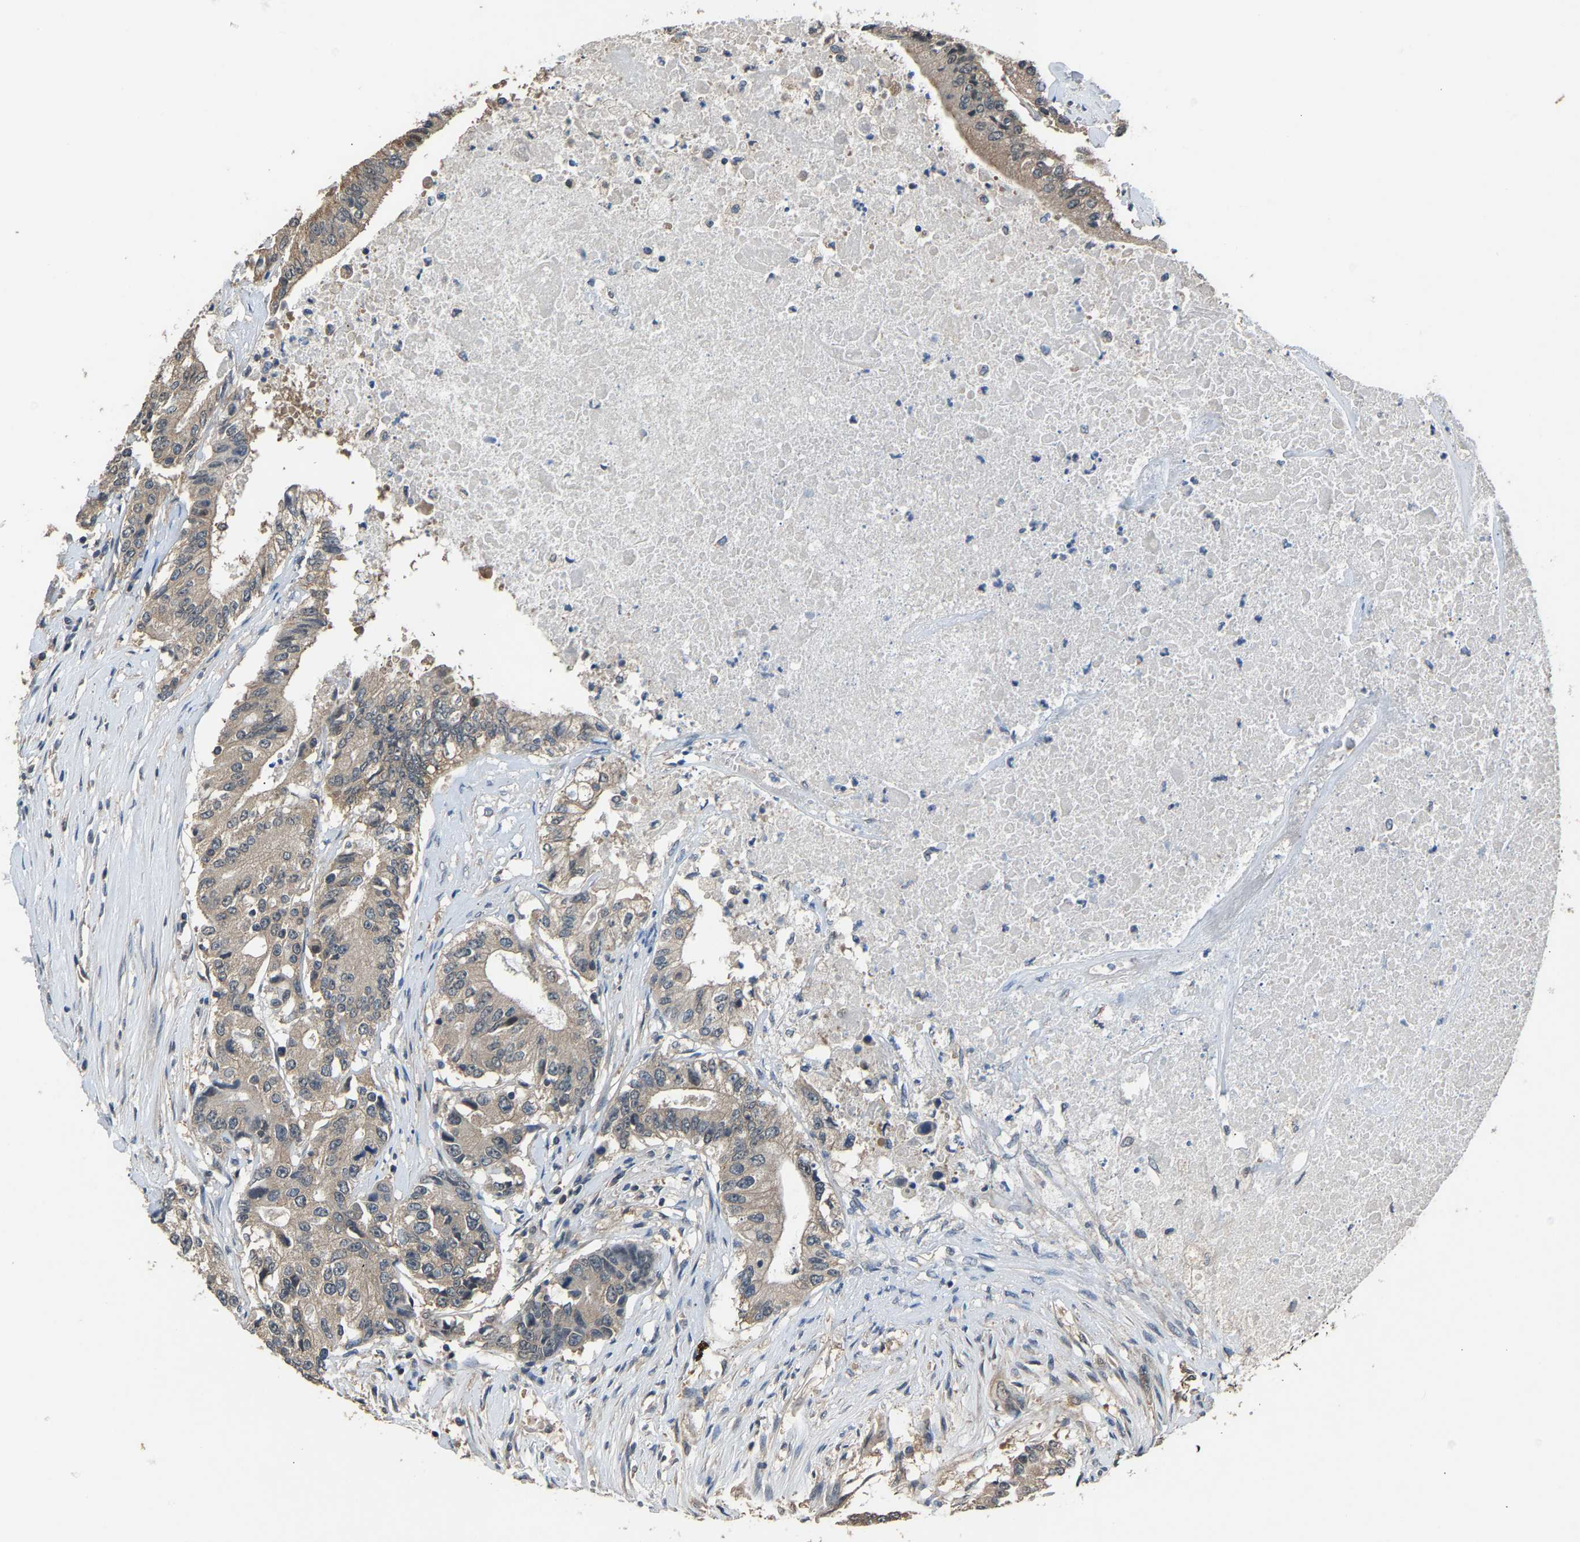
{"staining": {"intensity": "weak", "quantity": "25%-75%", "location": "cytoplasmic/membranous"}, "tissue": "colorectal cancer", "cell_type": "Tumor cells", "image_type": "cancer", "snomed": [{"axis": "morphology", "description": "Adenocarcinoma, NOS"}, {"axis": "topography", "description": "Colon"}], "caption": "High-power microscopy captured an IHC micrograph of colorectal cancer (adenocarcinoma), revealing weak cytoplasmic/membranous expression in about 25%-75% of tumor cells.", "gene": "ABCC9", "patient": {"sex": "female", "age": 77}}